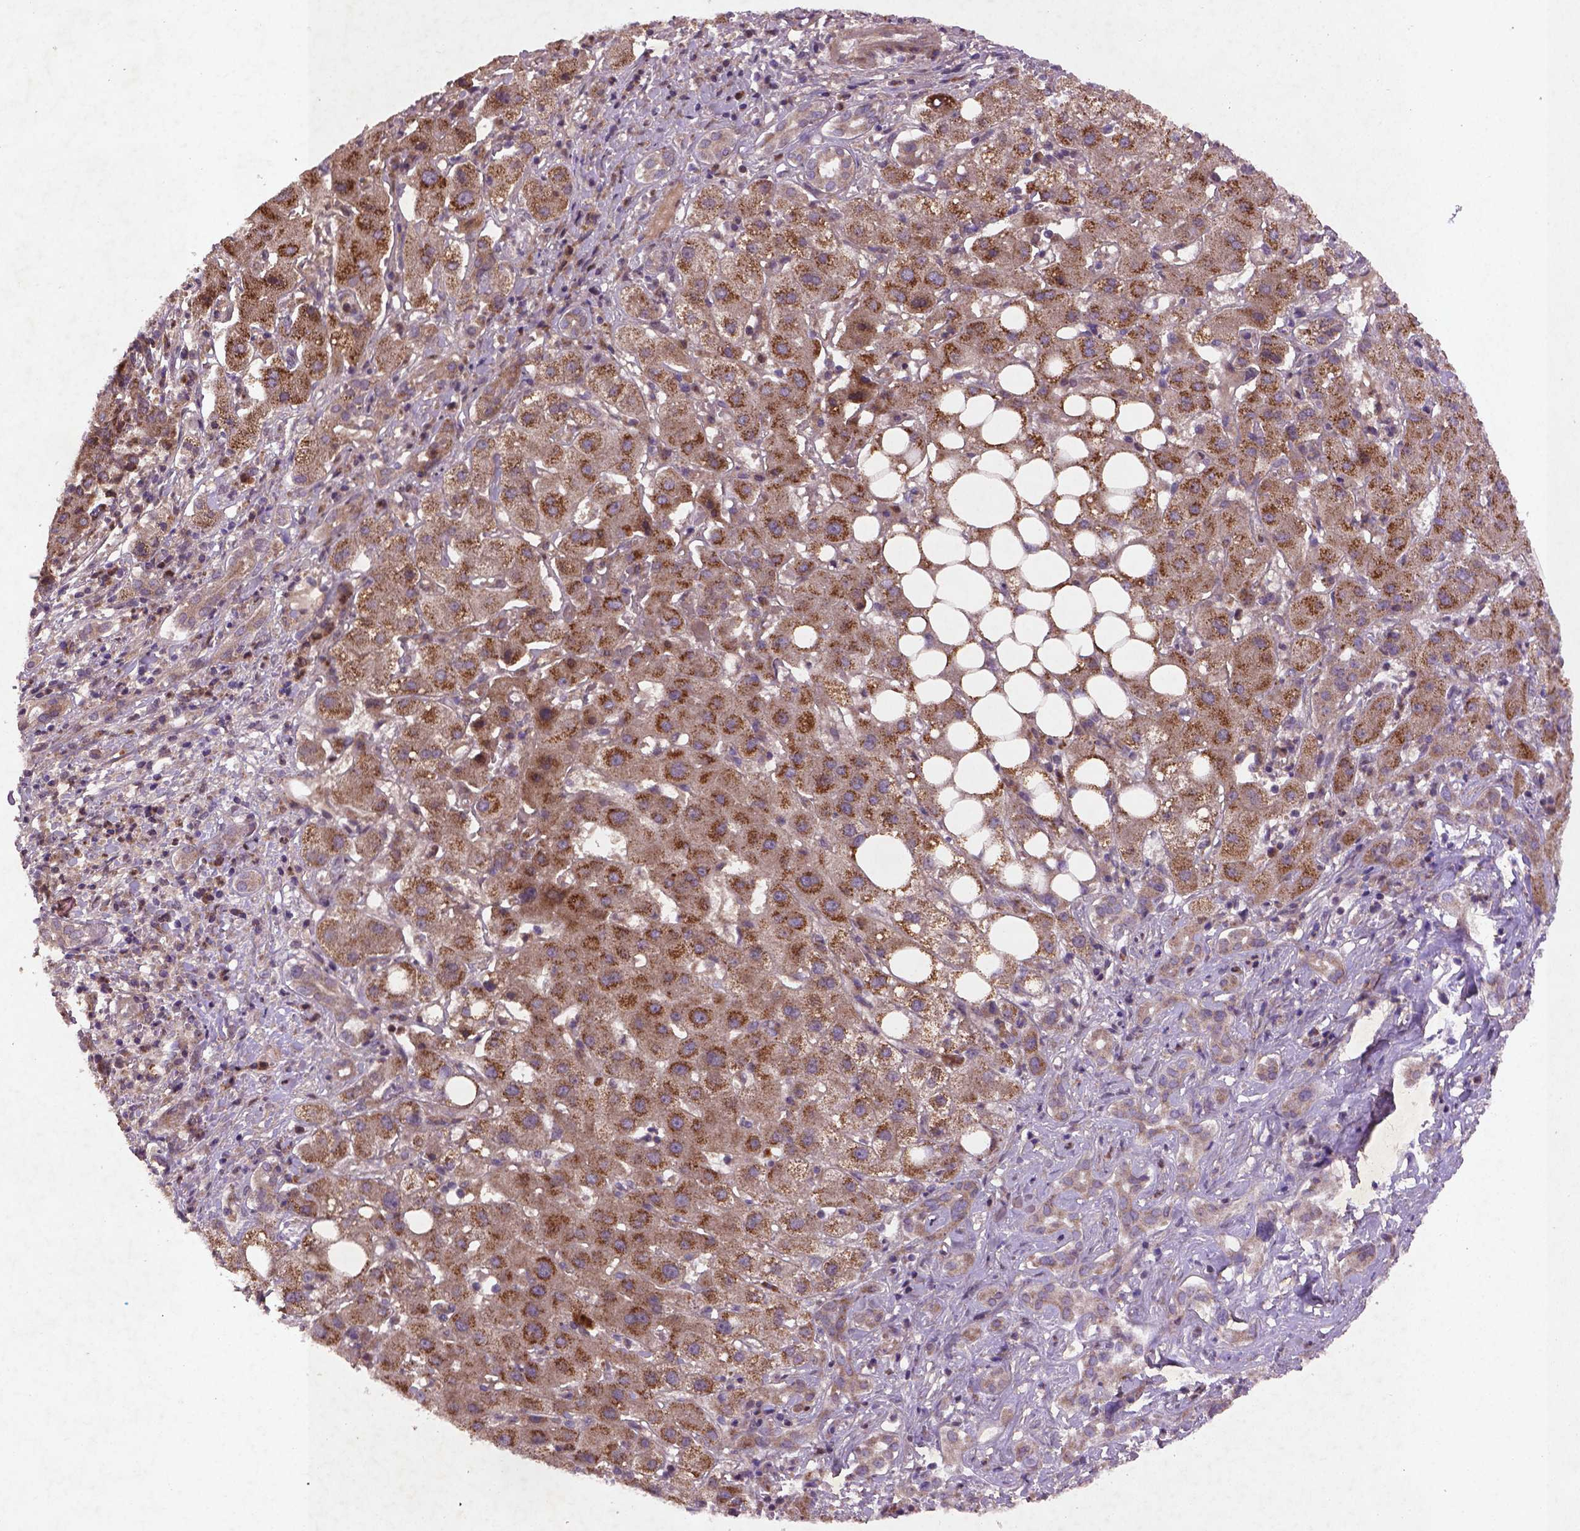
{"staining": {"intensity": "moderate", "quantity": ">75%", "location": "cytoplasmic/membranous"}, "tissue": "liver cancer", "cell_type": "Tumor cells", "image_type": "cancer", "snomed": [{"axis": "morphology", "description": "Carcinoma, Hepatocellular, NOS"}, {"axis": "topography", "description": "Liver"}], "caption": "Immunohistochemistry of human liver cancer reveals medium levels of moderate cytoplasmic/membranous staining in about >75% of tumor cells.", "gene": "NIPAL2", "patient": {"sex": "male", "age": 65}}